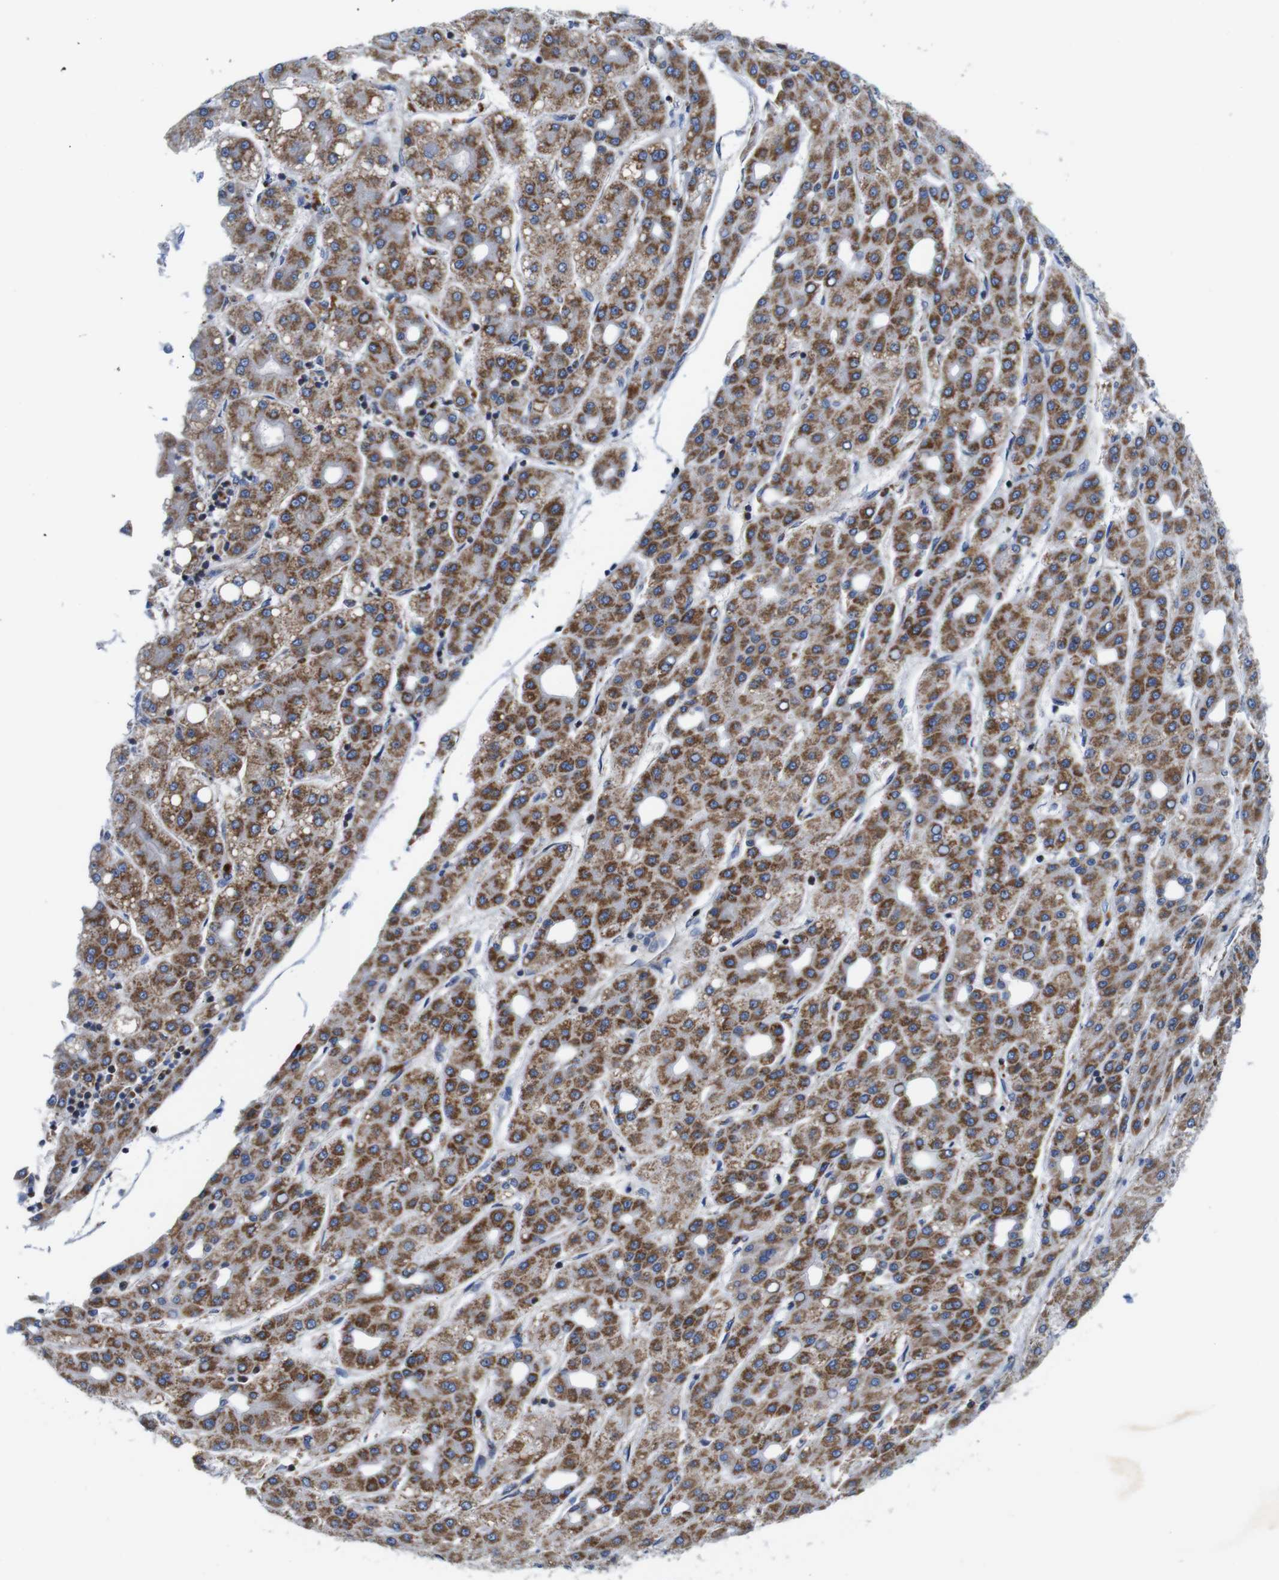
{"staining": {"intensity": "strong", "quantity": ">75%", "location": "cytoplasmic/membranous"}, "tissue": "liver cancer", "cell_type": "Tumor cells", "image_type": "cancer", "snomed": [{"axis": "morphology", "description": "Carcinoma, Hepatocellular, NOS"}, {"axis": "topography", "description": "Liver"}], "caption": "A histopathology image showing strong cytoplasmic/membranous expression in about >75% of tumor cells in liver cancer (hepatocellular carcinoma), as visualized by brown immunohistochemical staining.", "gene": "PDCD1LG2", "patient": {"sex": "male", "age": 65}}